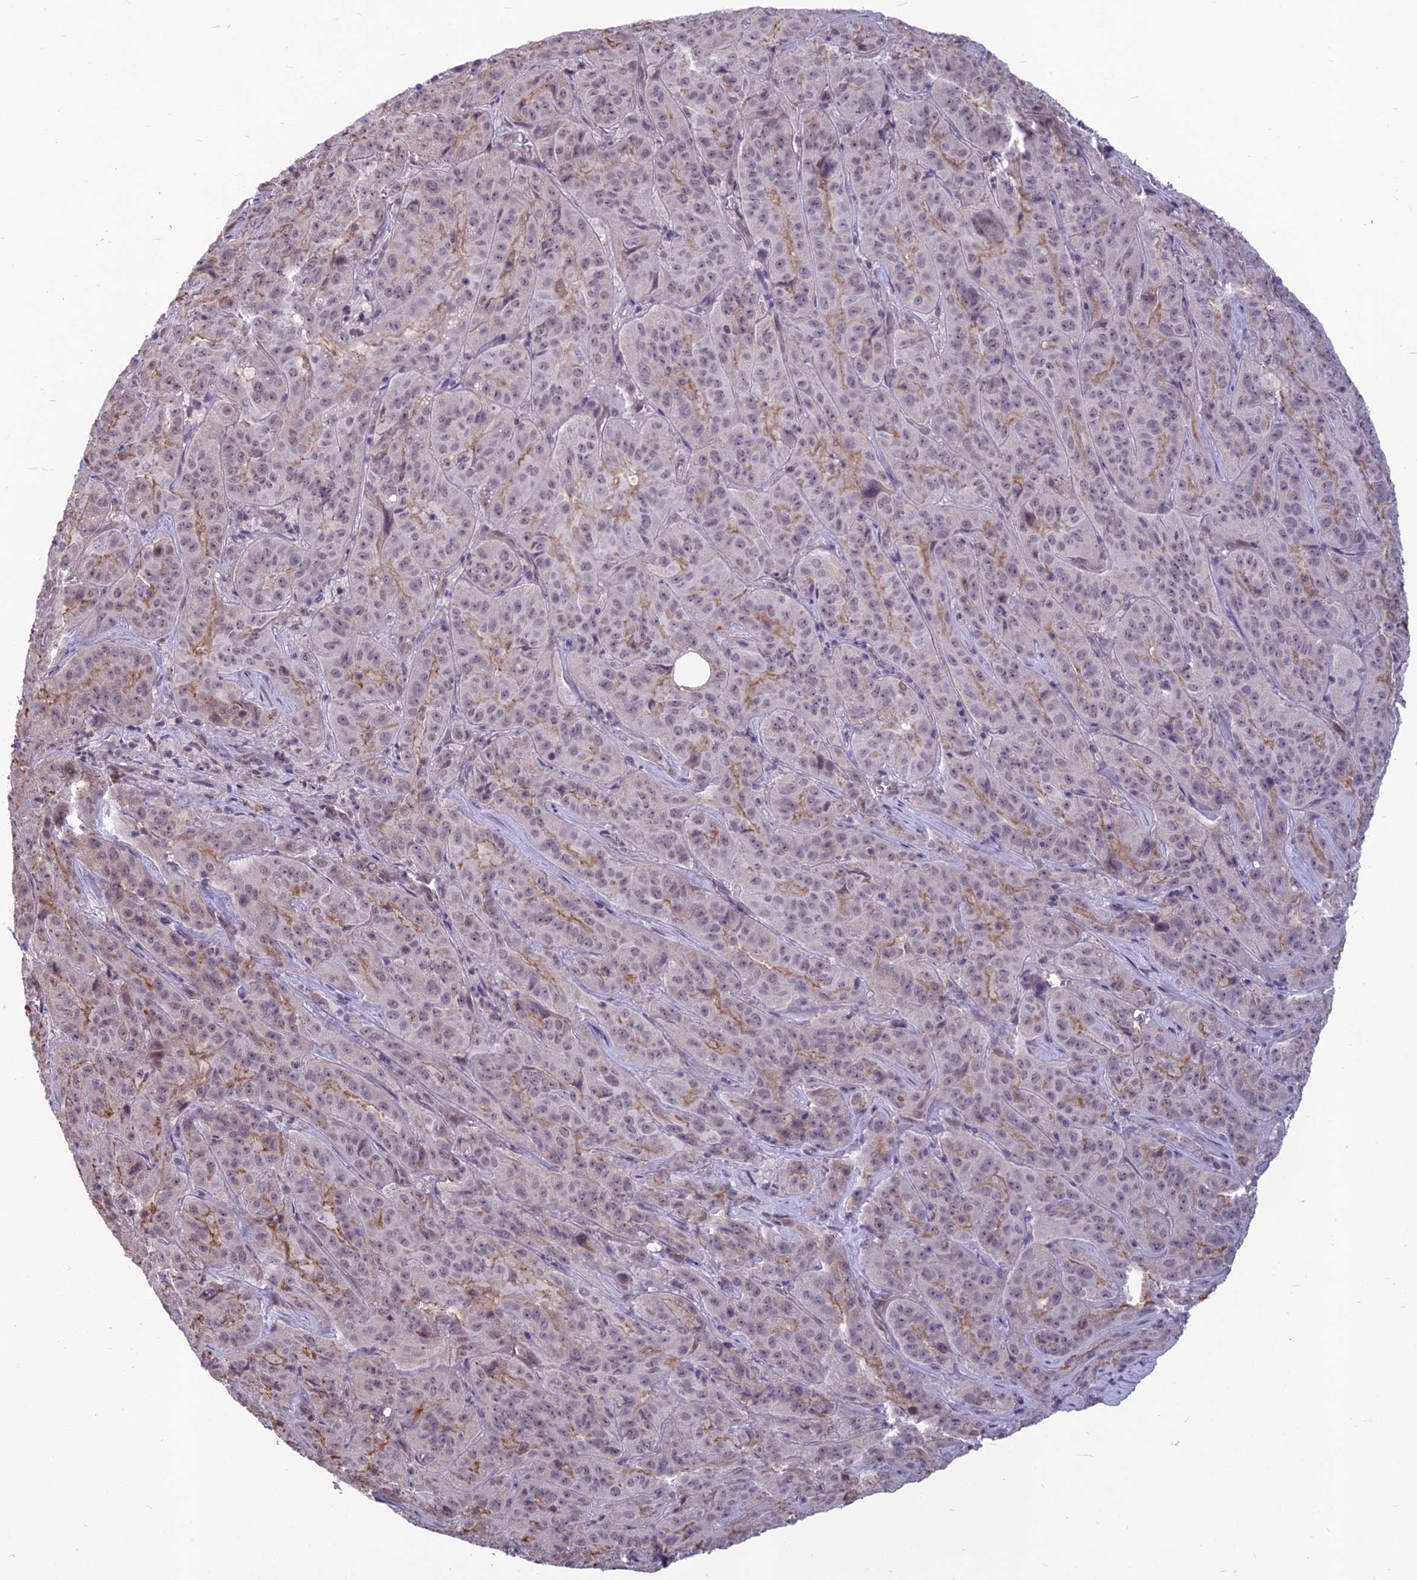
{"staining": {"intensity": "weak", "quantity": "<25%", "location": "nuclear"}, "tissue": "pancreatic cancer", "cell_type": "Tumor cells", "image_type": "cancer", "snomed": [{"axis": "morphology", "description": "Adenocarcinoma, NOS"}, {"axis": "topography", "description": "Pancreas"}], "caption": "Human pancreatic cancer stained for a protein using IHC displays no positivity in tumor cells.", "gene": "FBRS", "patient": {"sex": "male", "age": 63}}